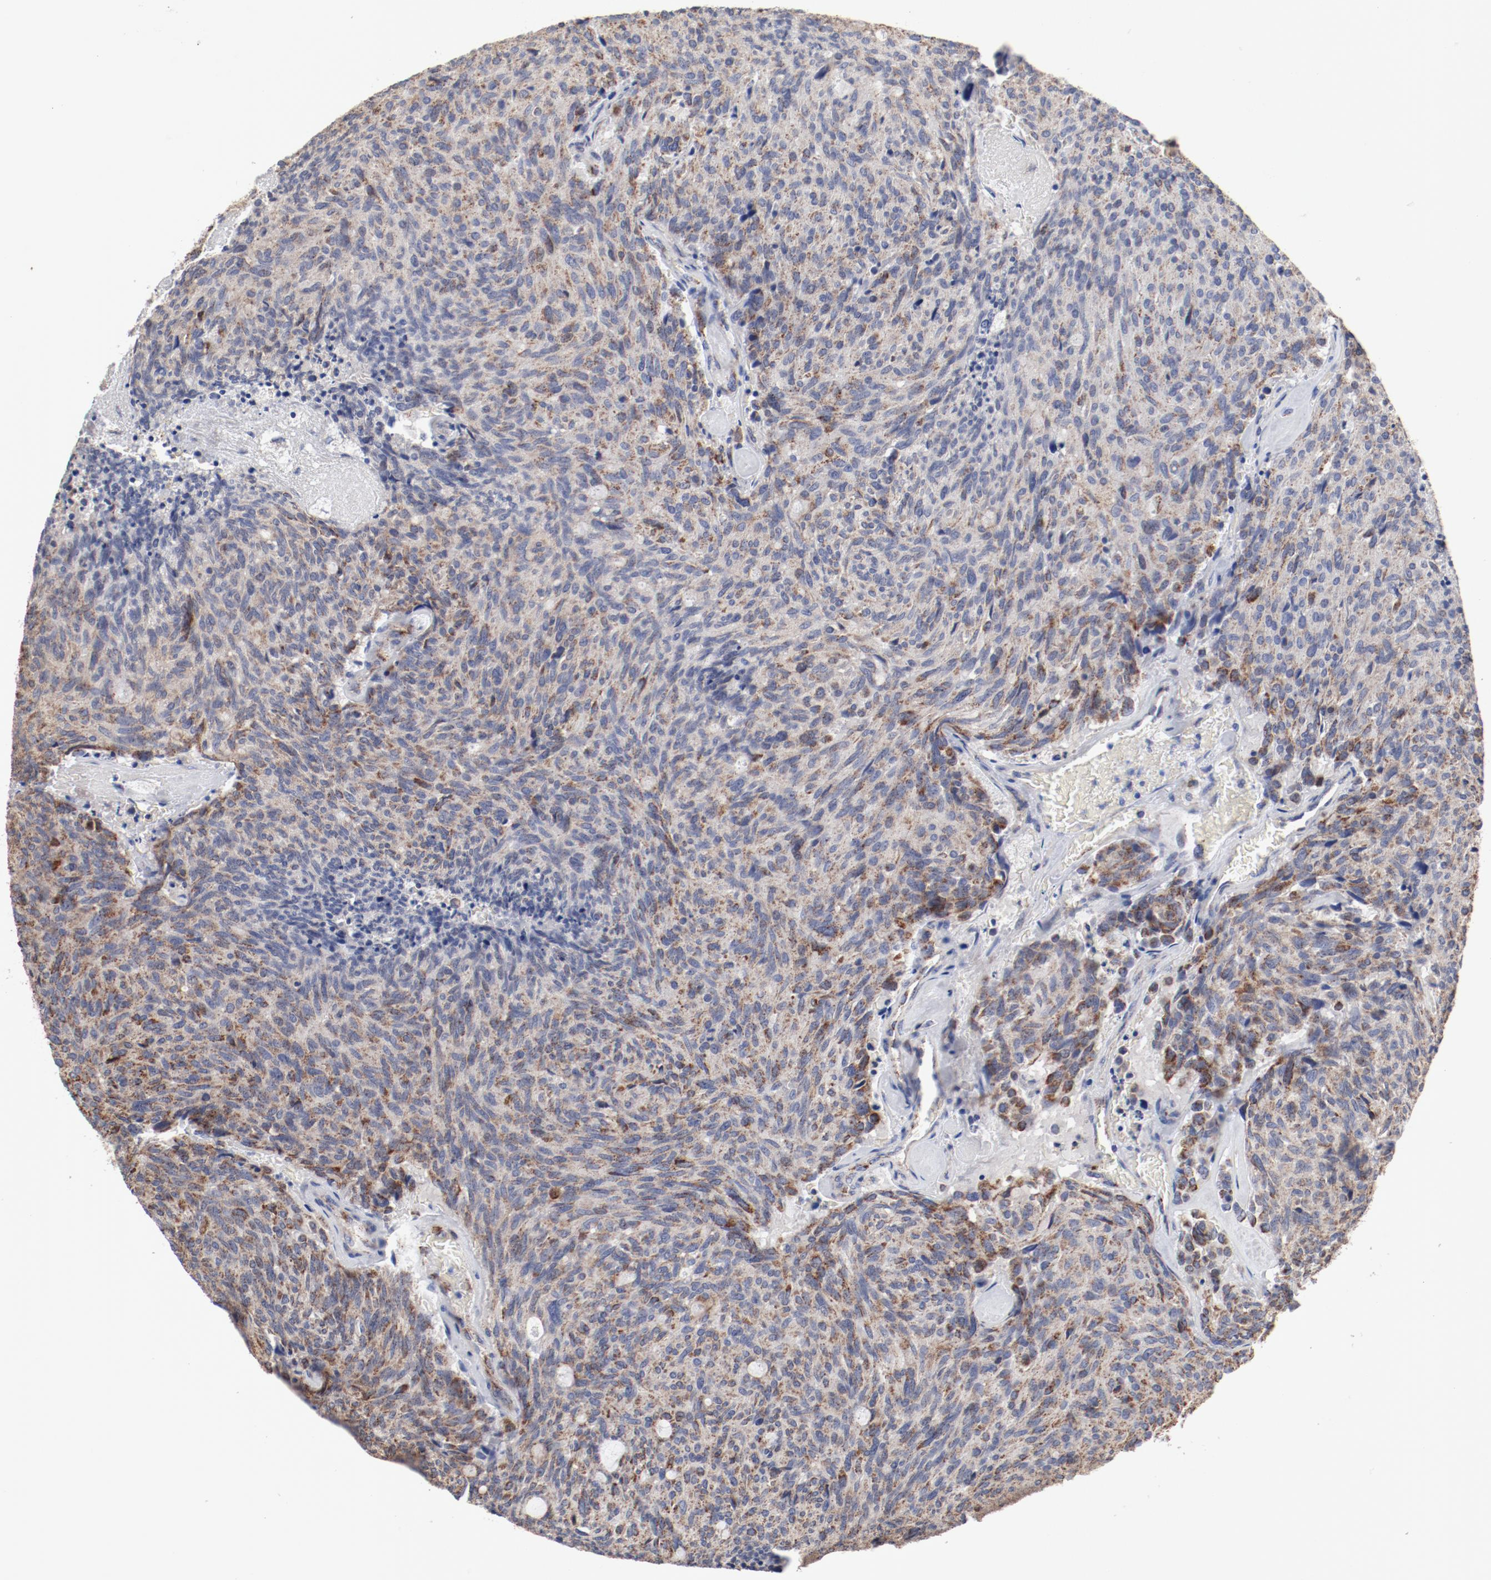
{"staining": {"intensity": "moderate", "quantity": ">75%", "location": "cytoplasmic/membranous"}, "tissue": "carcinoid", "cell_type": "Tumor cells", "image_type": "cancer", "snomed": [{"axis": "morphology", "description": "Carcinoid, malignant, NOS"}, {"axis": "topography", "description": "Pancreas"}], "caption": "Carcinoid was stained to show a protein in brown. There is medium levels of moderate cytoplasmic/membranous positivity in about >75% of tumor cells.", "gene": "NDUFV2", "patient": {"sex": "female", "age": 54}}